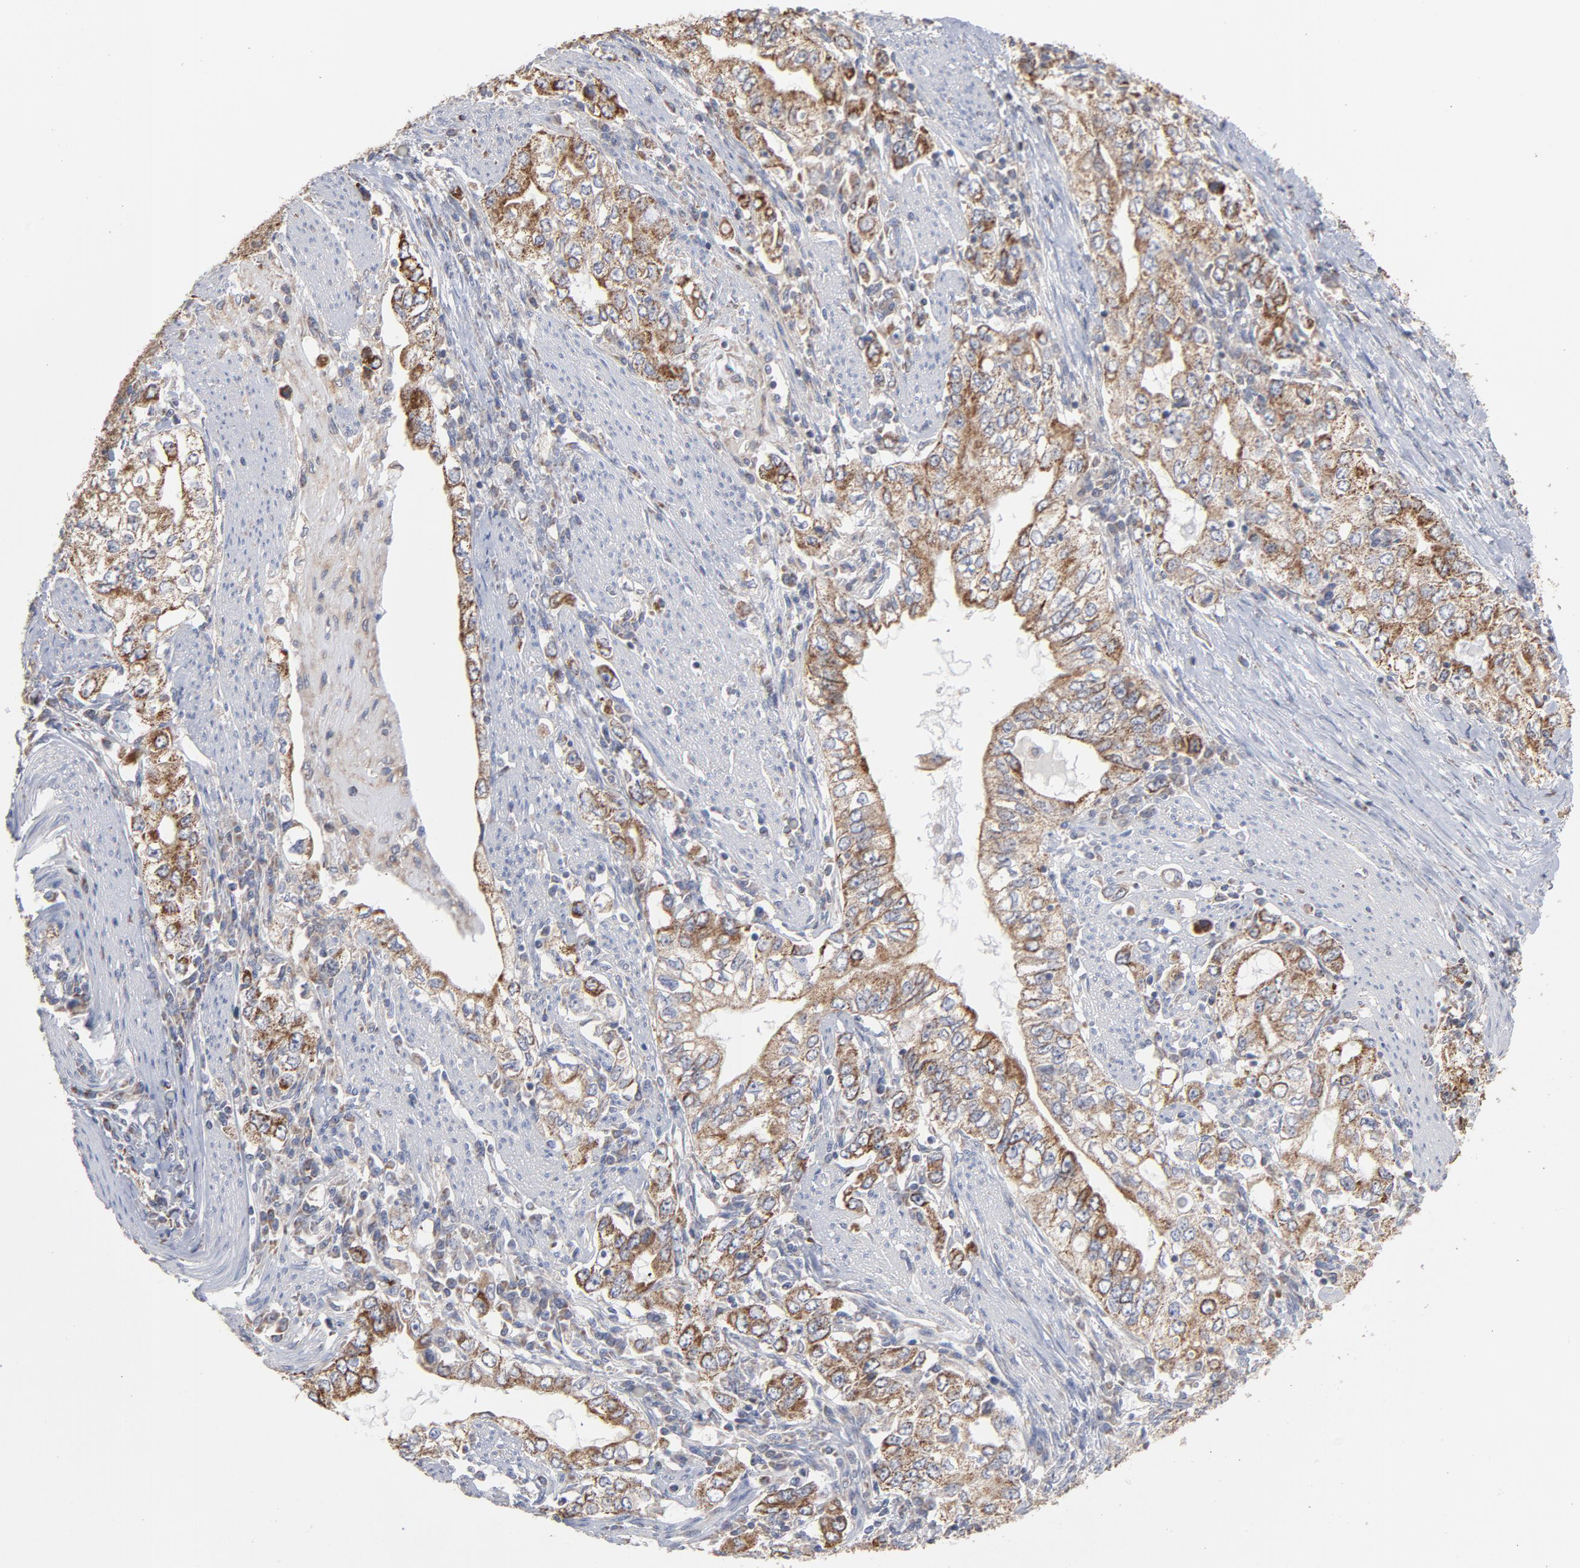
{"staining": {"intensity": "moderate", "quantity": ">75%", "location": "cytoplasmic/membranous"}, "tissue": "stomach cancer", "cell_type": "Tumor cells", "image_type": "cancer", "snomed": [{"axis": "morphology", "description": "Adenocarcinoma, NOS"}, {"axis": "topography", "description": "Stomach, lower"}], "caption": "Immunohistochemistry micrograph of stomach adenocarcinoma stained for a protein (brown), which shows medium levels of moderate cytoplasmic/membranous staining in approximately >75% of tumor cells.", "gene": "PPFIBP2", "patient": {"sex": "female", "age": 72}}